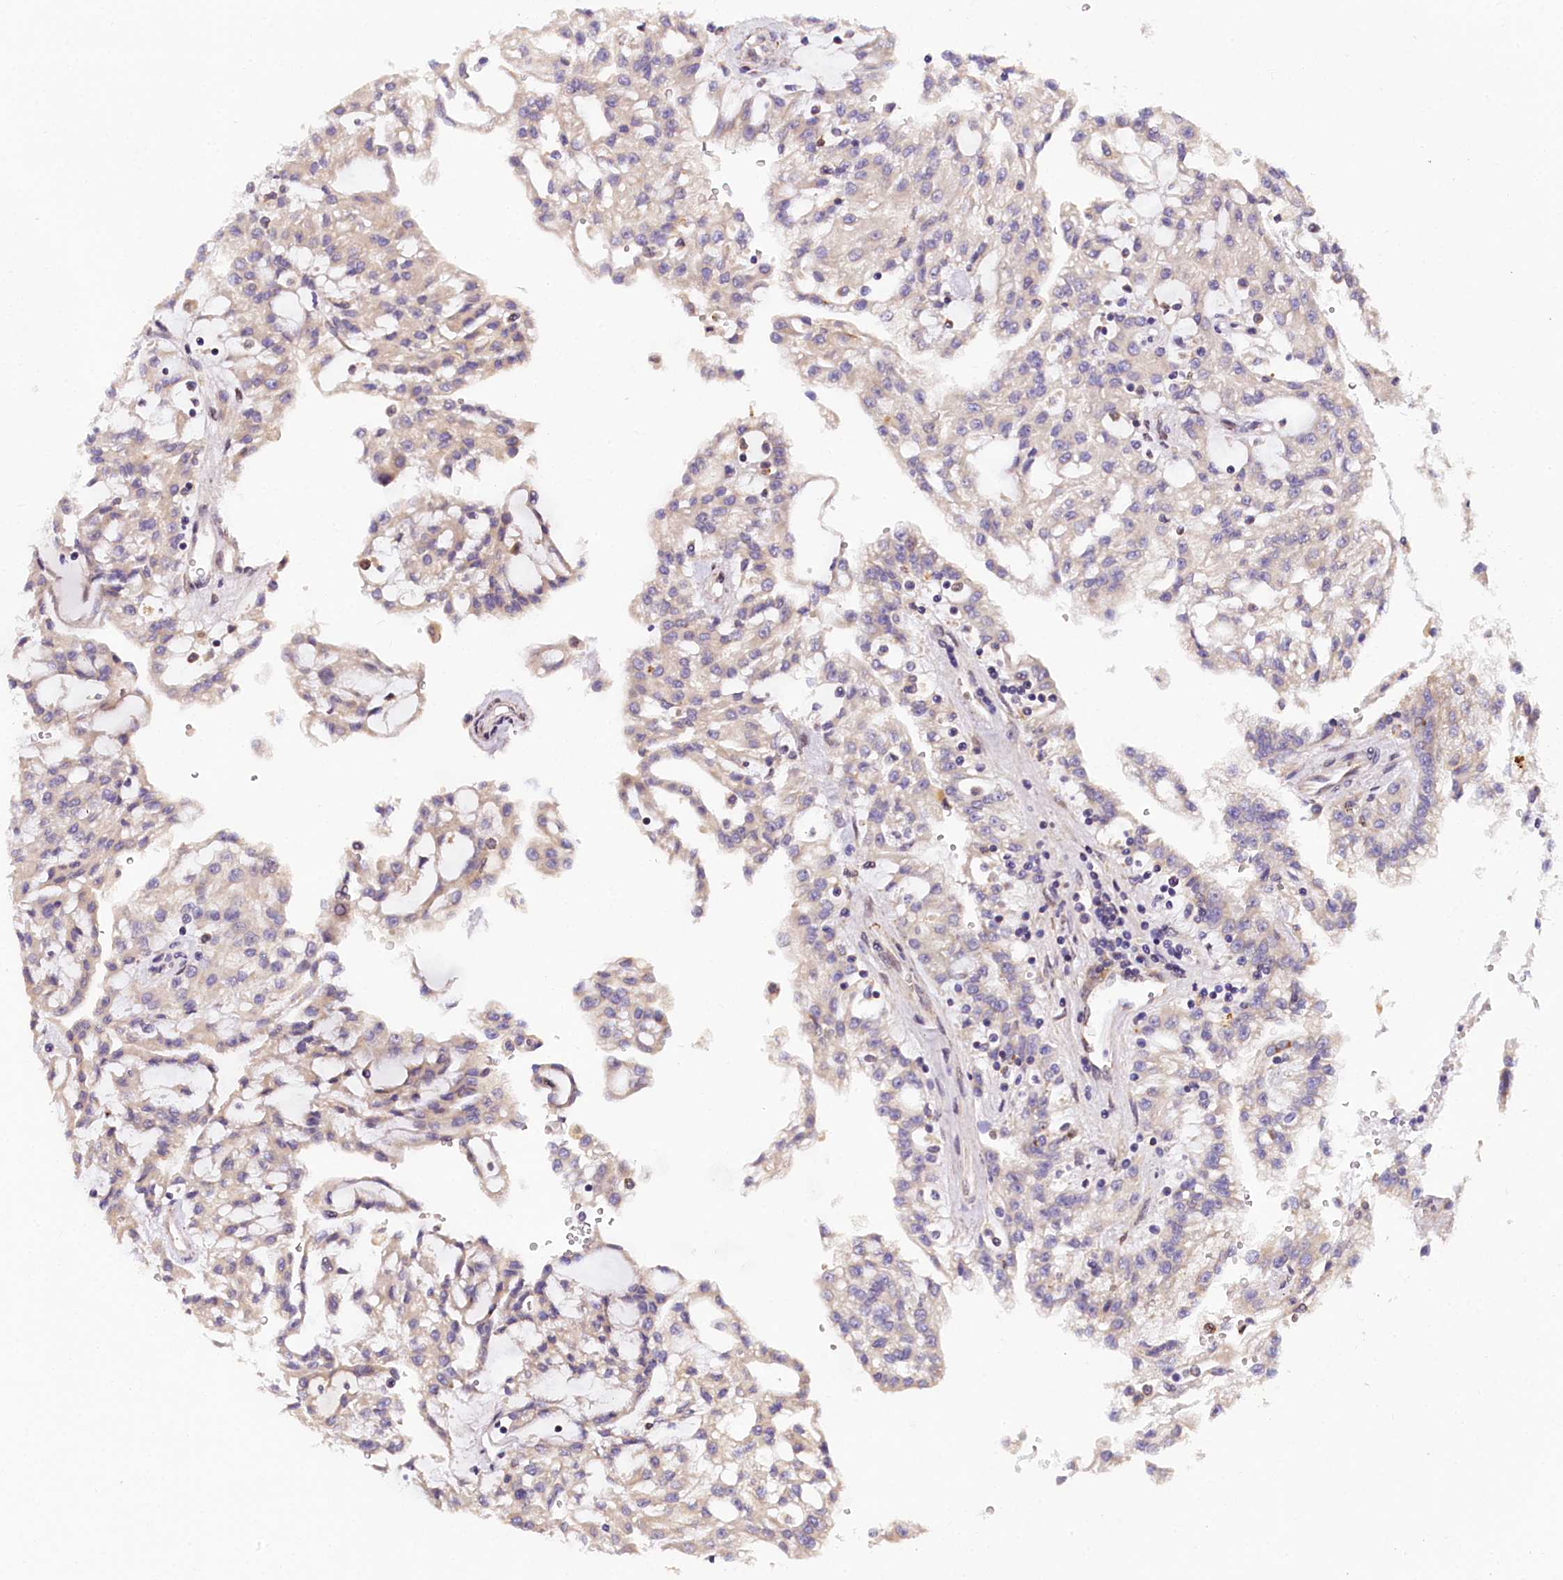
{"staining": {"intensity": "moderate", "quantity": "<25%", "location": "cytoplasmic/membranous"}, "tissue": "renal cancer", "cell_type": "Tumor cells", "image_type": "cancer", "snomed": [{"axis": "morphology", "description": "Adenocarcinoma, NOS"}, {"axis": "topography", "description": "Kidney"}], "caption": "This is a photomicrograph of immunohistochemistry staining of adenocarcinoma (renal), which shows moderate expression in the cytoplasmic/membranous of tumor cells.", "gene": "SUPV3L1", "patient": {"sex": "male", "age": 63}}